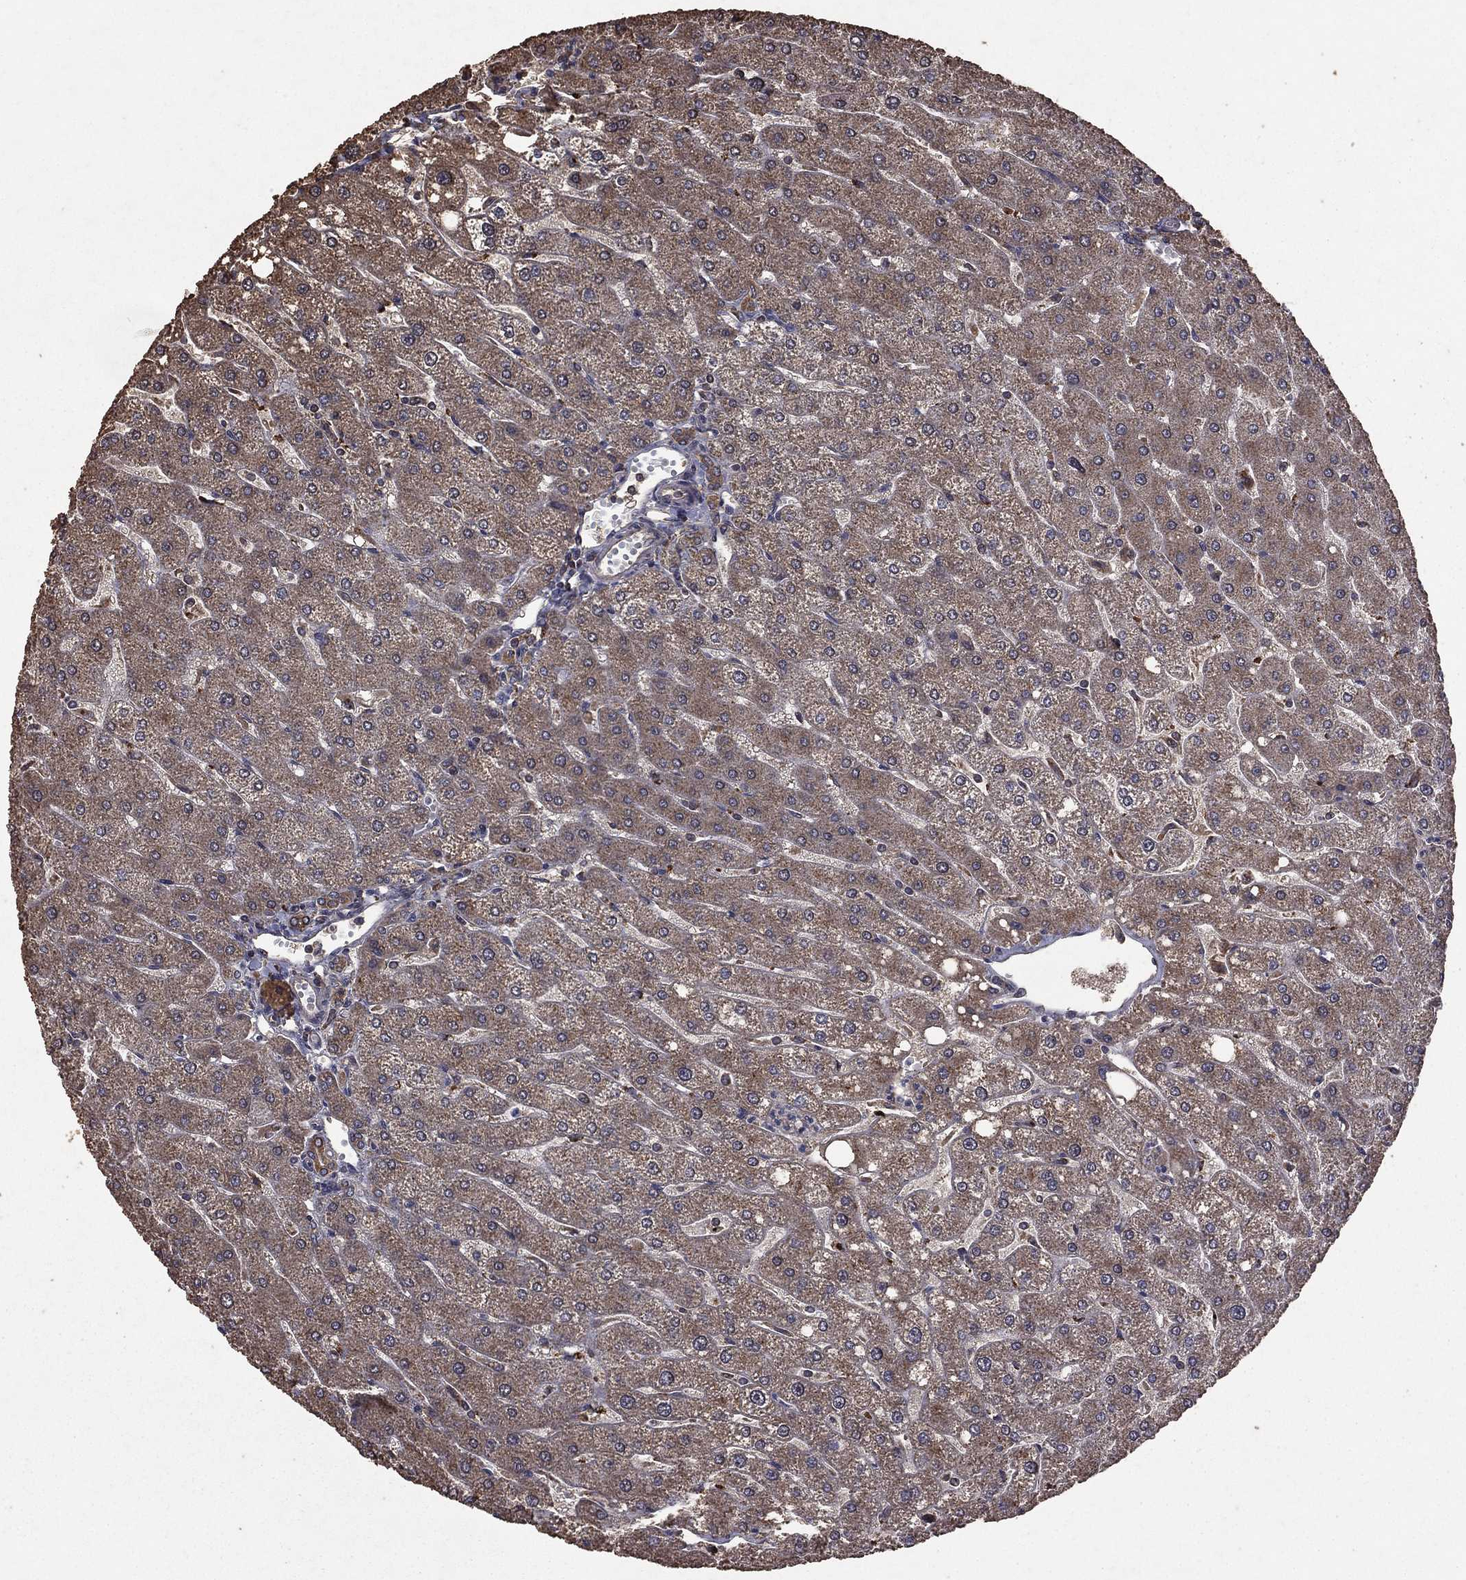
{"staining": {"intensity": "weak", "quantity": ">75%", "location": "cytoplasmic/membranous"}, "tissue": "liver", "cell_type": "Cholangiocytes", "image_type": "normal", "snomed": [{"axis": "morphology", "description": "Normal tissue, NOS"}, {"axis": "topography", "description": "Liver"}], "caption": "Weak cytoplasmic/membranous positivity for a protein is present in approximately >75% of cholangiocytes of benign liver using IHC.", "gene": "BIRC6", "patient": {"sex": "male", "age": 67}}